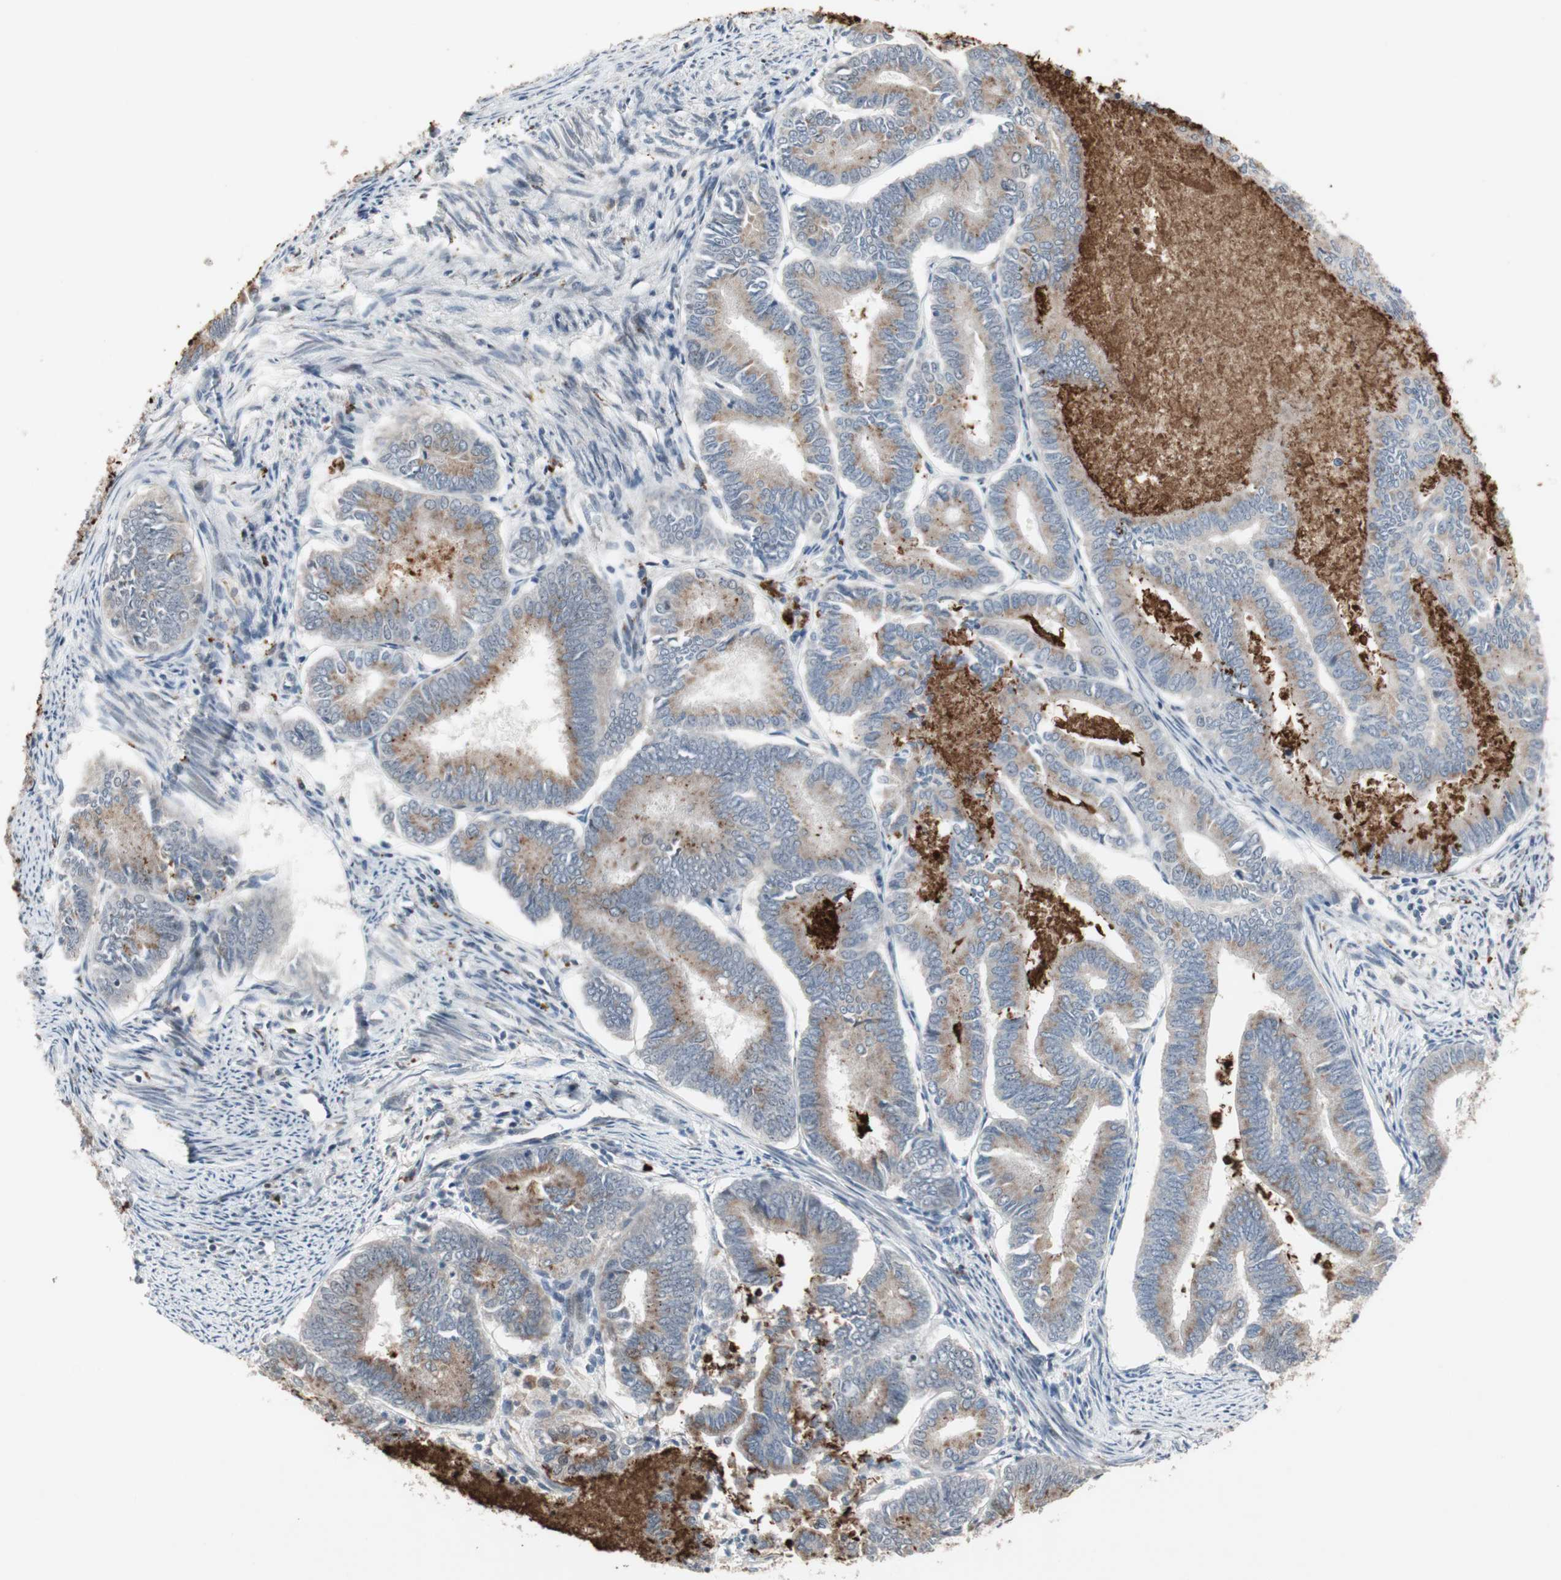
{"staining": {"intensity": "moderate", "quantity": ">75%", "location": "cytoplasmic/membranous"}, "tissue": "endometrial cancer", "cell_type": "Tumor cells", "image_type": "cancer", "snomed": [{"axis": "morphology", "description": "Adenocarcinoma, NOS"}, {"axis": "topography", "description": "Endometrium"}], "caption": "Immunohistochemical staining of endometrial cancer (adenocarcinoma) shows moderate cytoplasmic/membranous protein staining in about >75% of tumor cells.", "gene": "SNX4", "patient": {"sex": "female", "age": 86}}